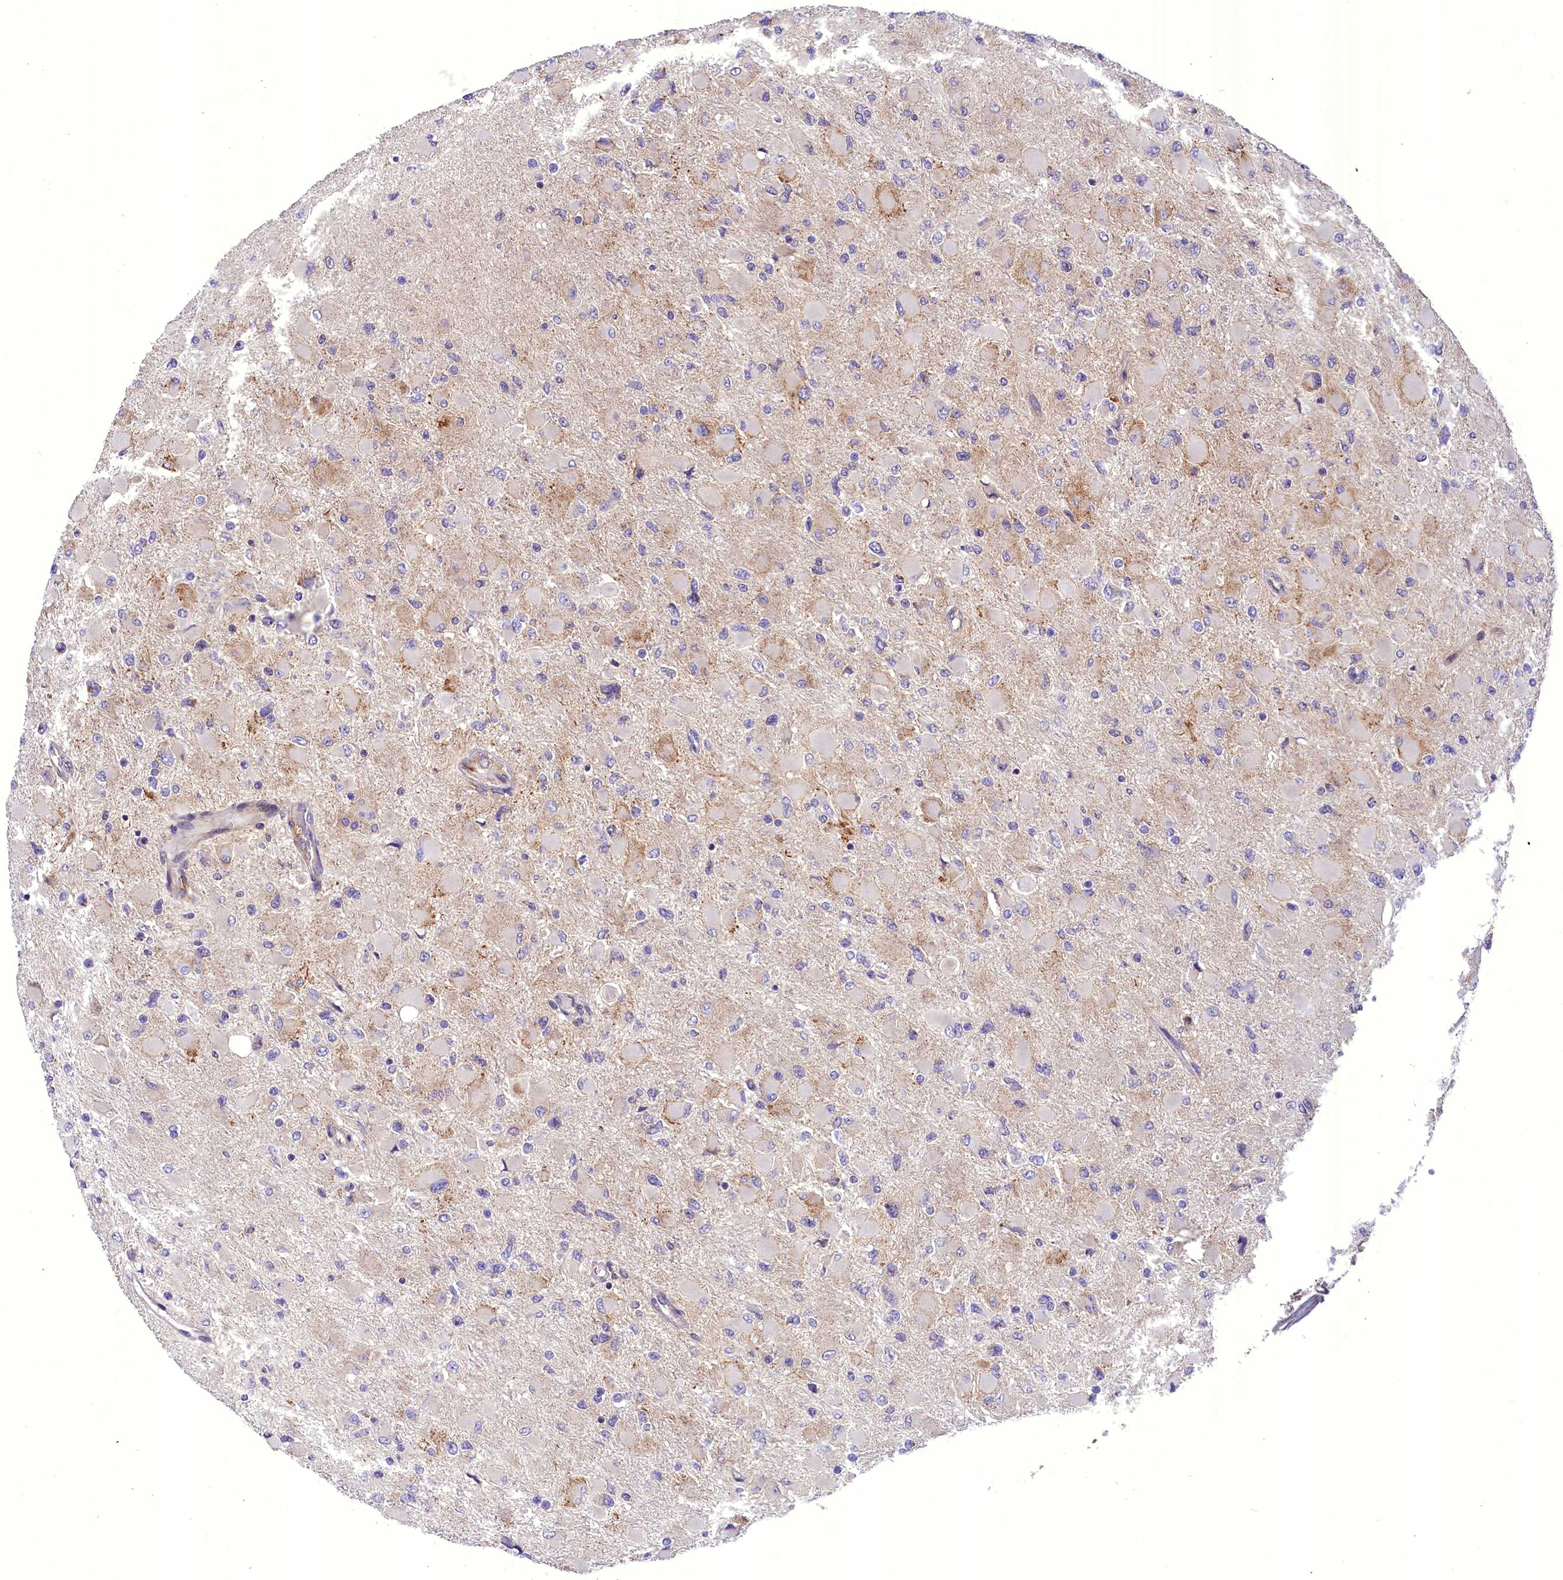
{"staining": {"intensity": "negative", "quantity": "none", "location": "none"}, "tissue": "glioma", "cell_type": "Tumor cells", "image_type": "cancer", "snomed": [{"axis": "morphology", "description": "Glioma, malignant, High grade"}, {"axis": "topography", "description": "Cerebral cortex"}], "caption": "Tumor cells show no significant expression in glioma.", "gene": "DNAJB9", "patient": {"sex": "female", "age": 36}}